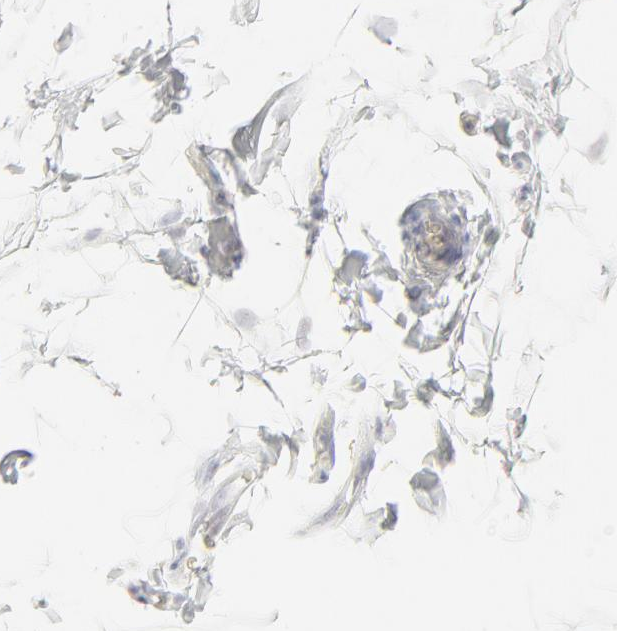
{"staining": {"intensity": "negative", "quantity": "none", "location": "none"}, "tissue": "adipose tissue", "cell_type": "Adipocytes", "image_type": "normal", "snomed": [{"axis": "morphology", "description": "Normal tissue, NOS"}, {"axis": "topography", "description": "Soft tissue"}], "caption": "Micrograph shows no protein positivity in adipocytes of benign adipose tissue.", "gene": "PRKCB", "patient": {"sex": "male", "age": 26}}